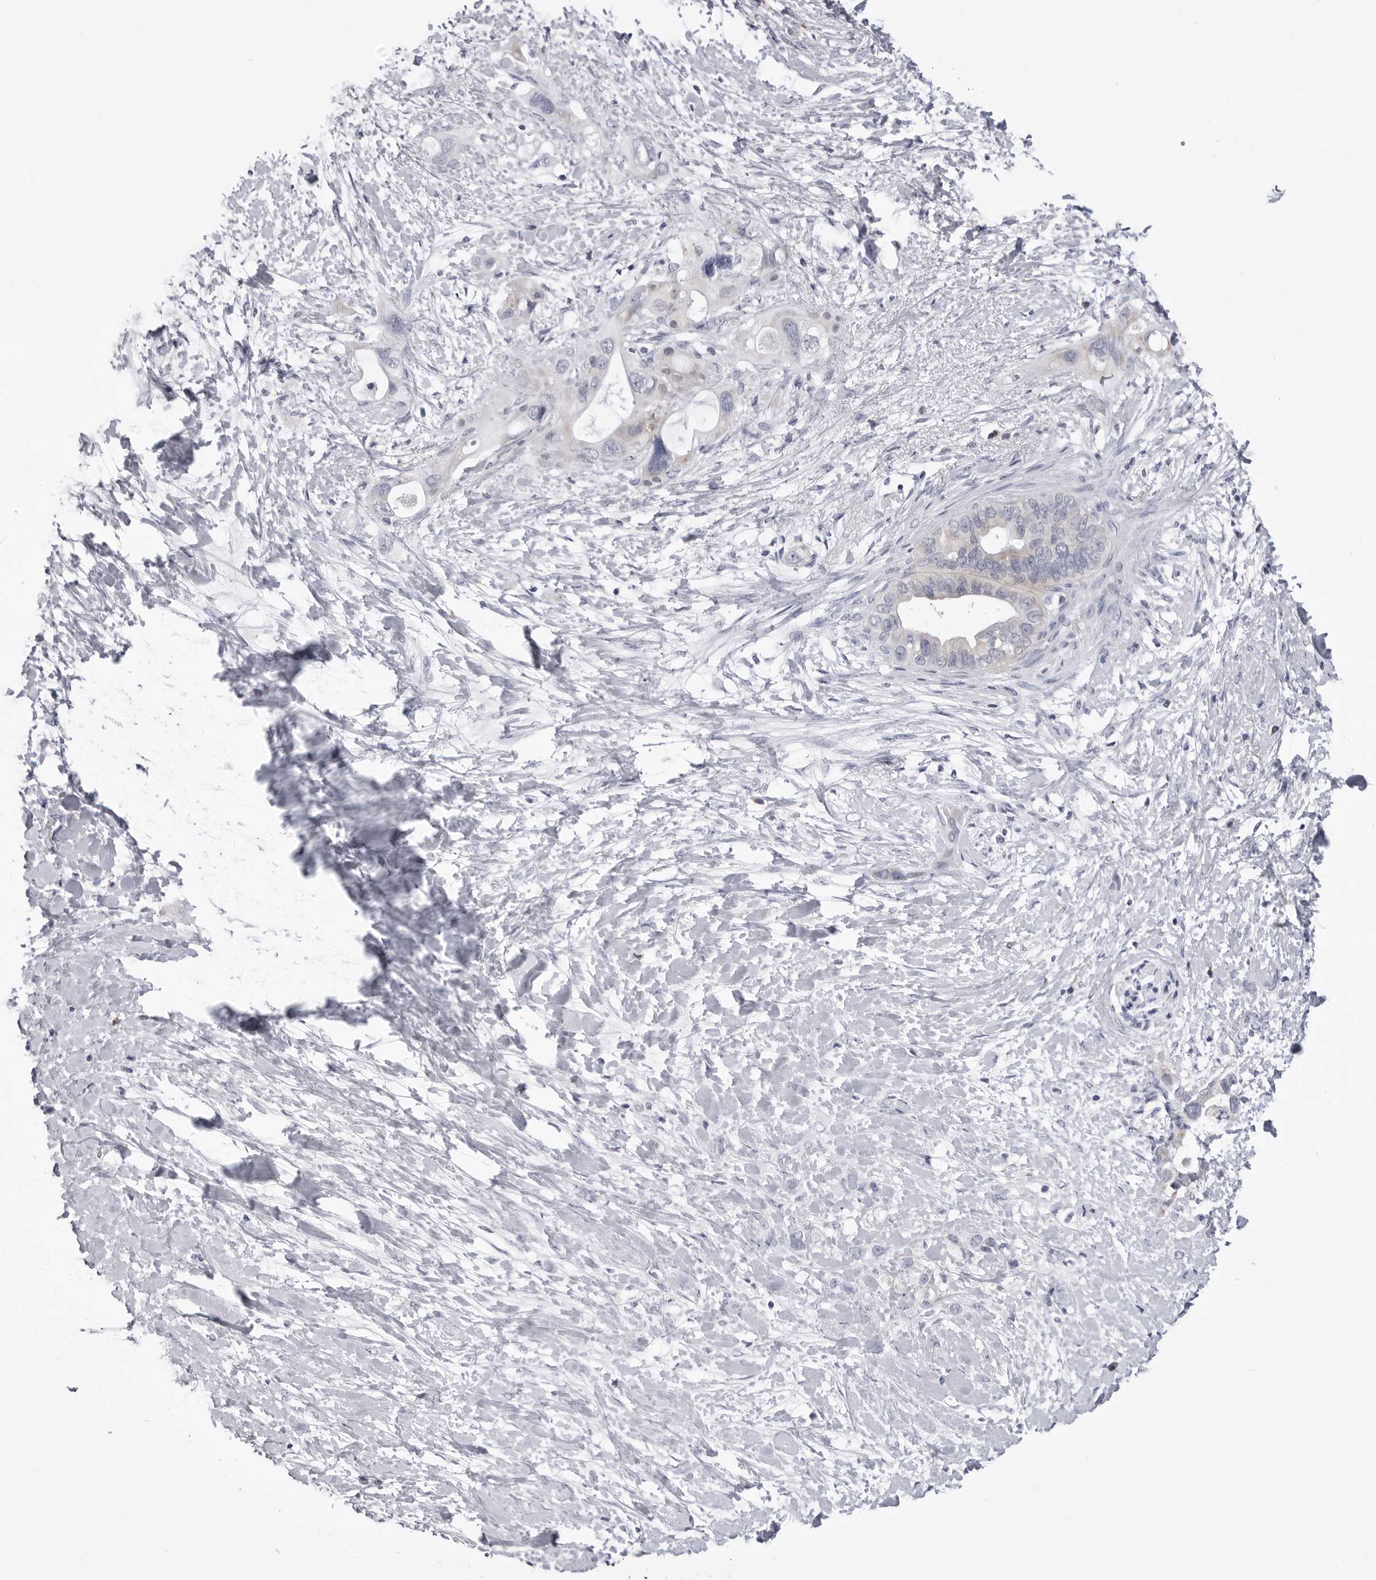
{"staining": {"intensity": "negative", "quantity": "none", "location": "none"}, "tissue": "pancreatic cancer", "cell_type": "Tumor cells", "image_type": "cancer", "snomed": [{"axis": "morphology", "description": "Adenocarcinoma, NOS"}, {"axis": "topography", "description": "Pancreas"}], "caption": "A photomicrograph of human pancreatic adenocarcinoma is negative for staining in tumor cells.", "gene": "FH", "patient": {"sex": "female", "age": 56}}